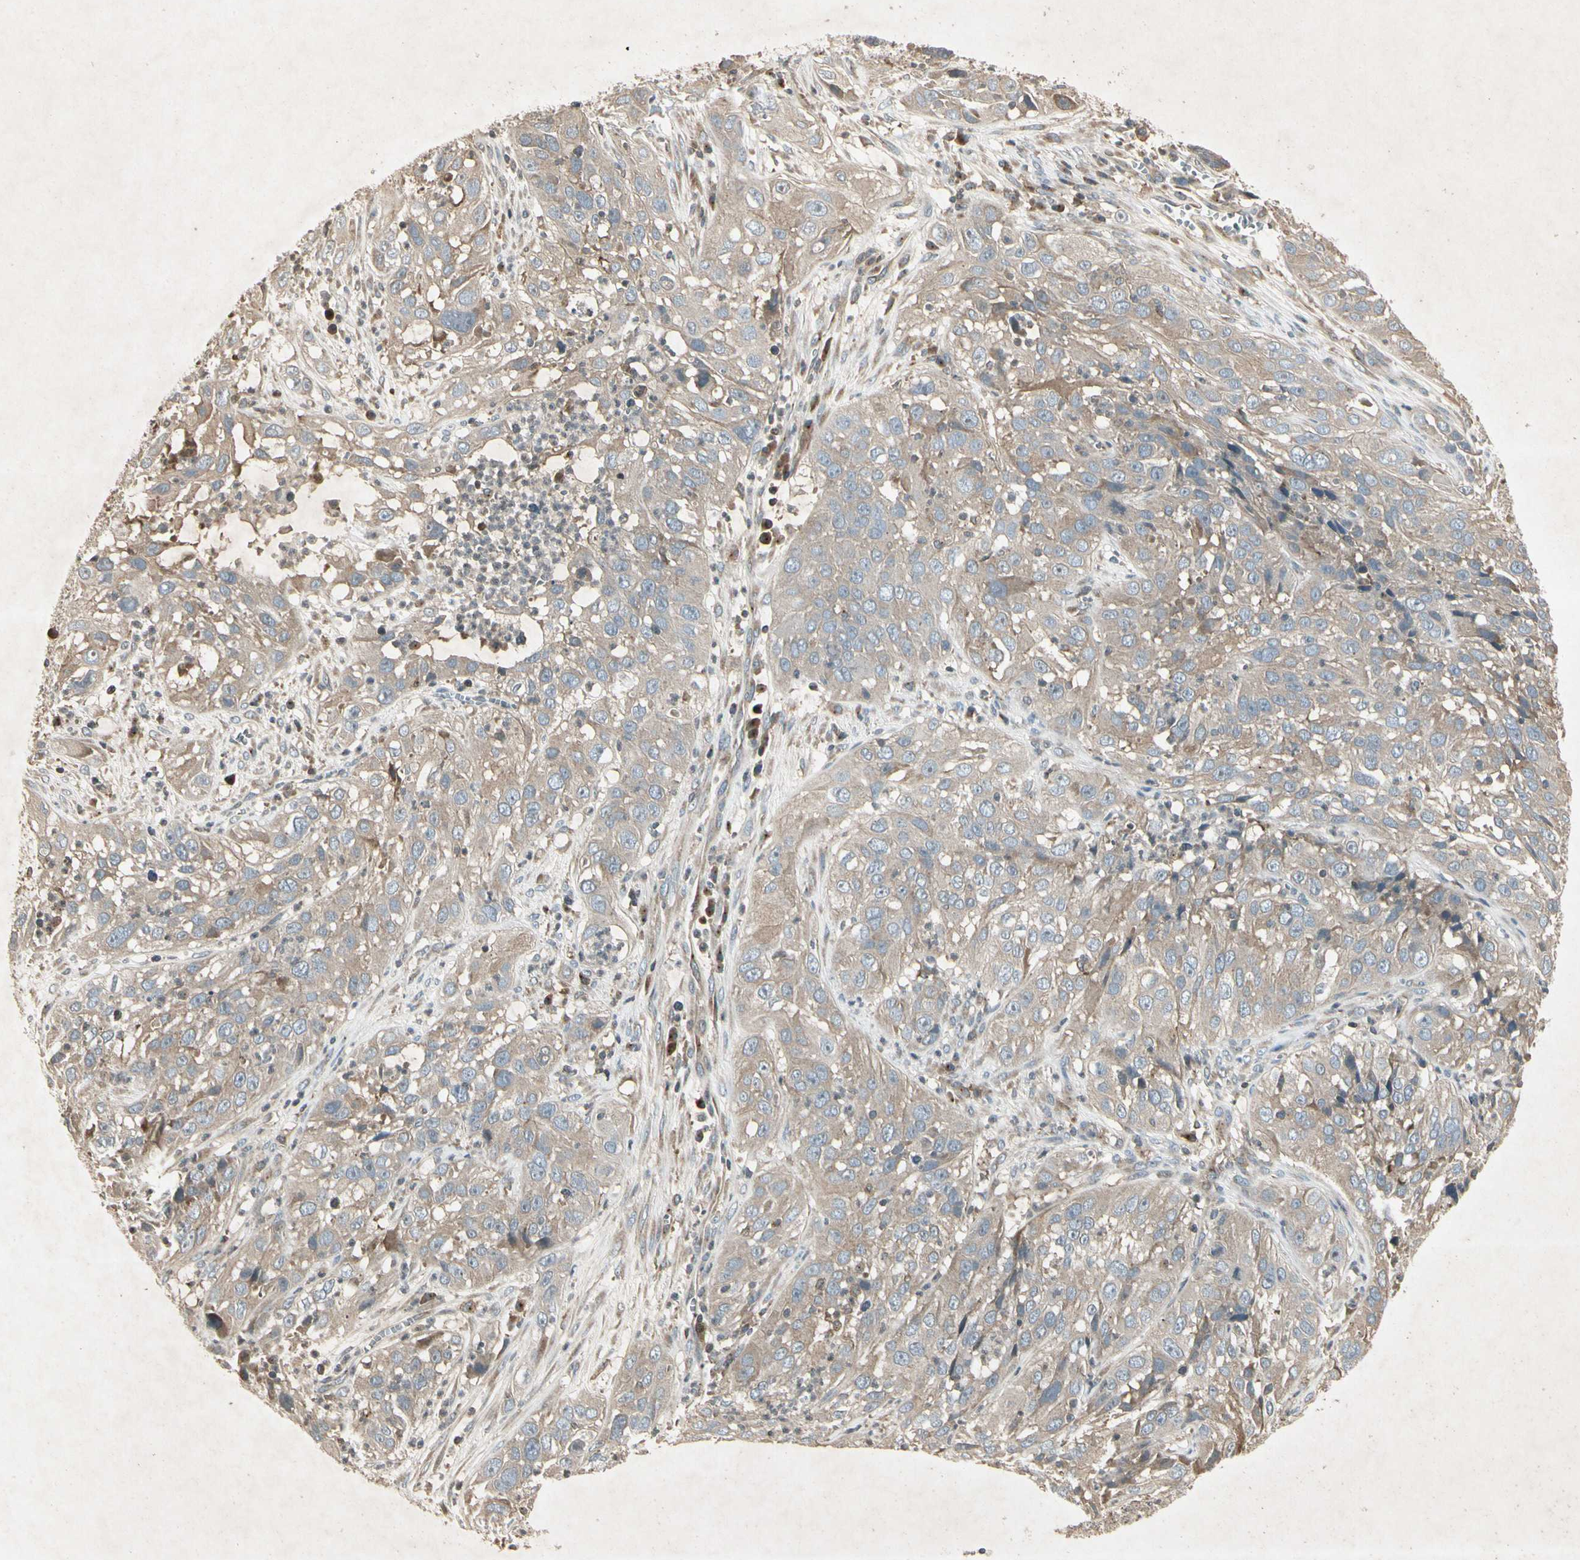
{"staining": {"intensity": "weak", "quantity": ">75%", "location": "cytoplasmic/membranous"}, "tissue": "cervical cancer", "cell_type": "Tumor cells", "image_type": "cancer", "snomed": [{"axis": "morphology", "description": "Squamous cell carcinoma, NOS"}, {"axis": "topography", "description": "Cervix"}], "caption": "Cervical squamous cell carcinoma stained with immunohistochemistry demonstrates weak cytoplasmic/membranous expression in approximately >75% of tumor cells.", "gene": "TEK", "patient": {"sex": "female", "age": 32}}